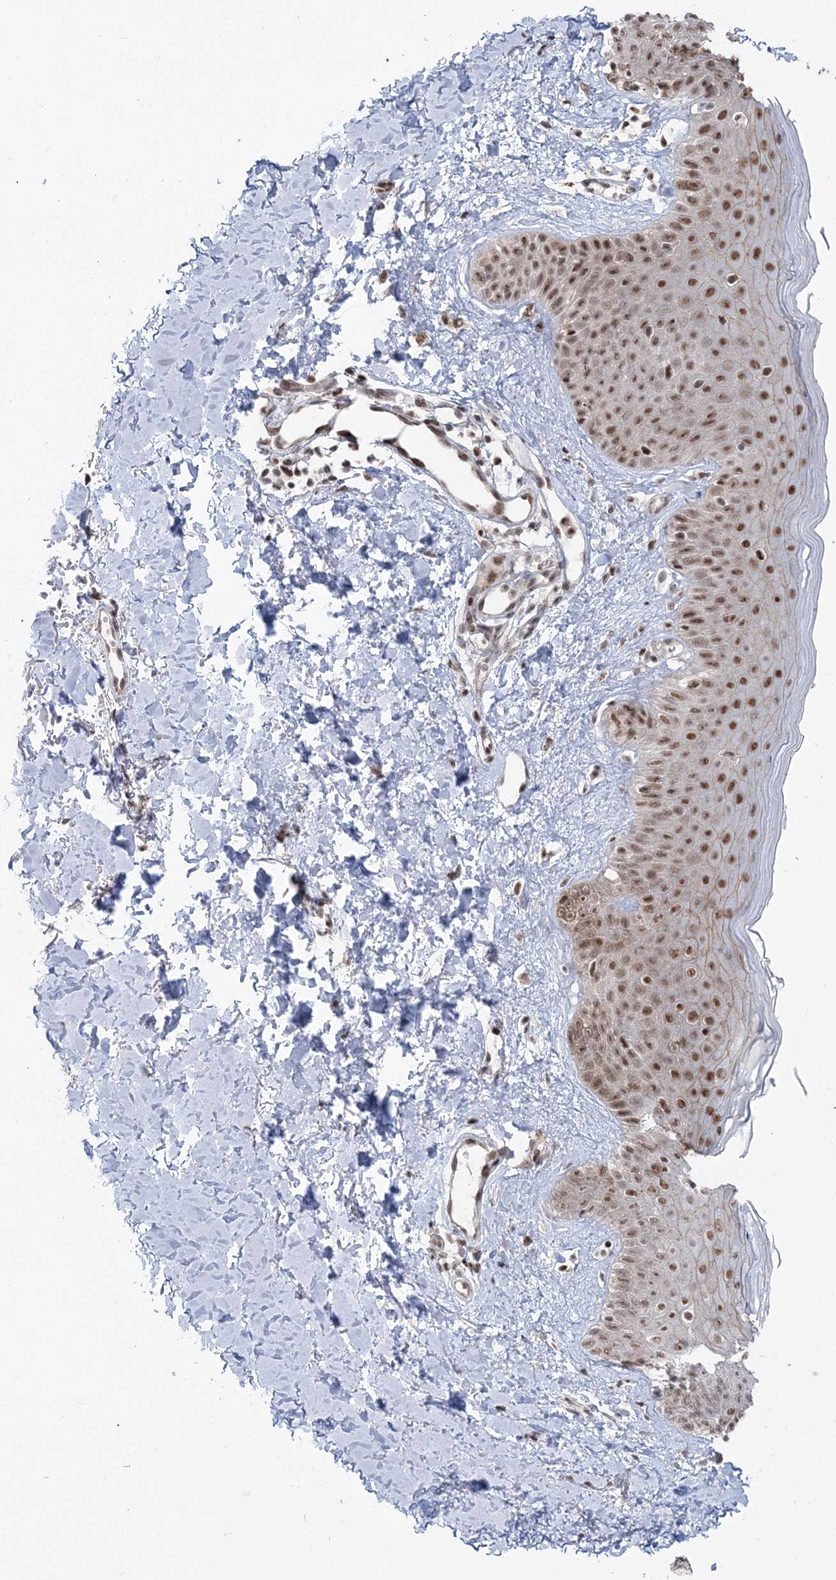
{"staining": {"intensity": "moderate", "quantity": ">75%", "location": "nuclear"}, "tissue": "skin", "cell_type": "Fibroblasts", "image_type": "normal", "snomed": [{"axis": "morphology", "description": "Normal tissue, NOS"}, {"axis": "topography", "description": "Skin"}], "caption": "Immunohistochemistry (IHC) micrograph of benign human skin stained for a protein (brown), which exhibits medium levels of moderate nuclear staining in about >75% of fibroblasts.", "gene": "PDS5A", "patient": {"sex": "male", "age": 52}}